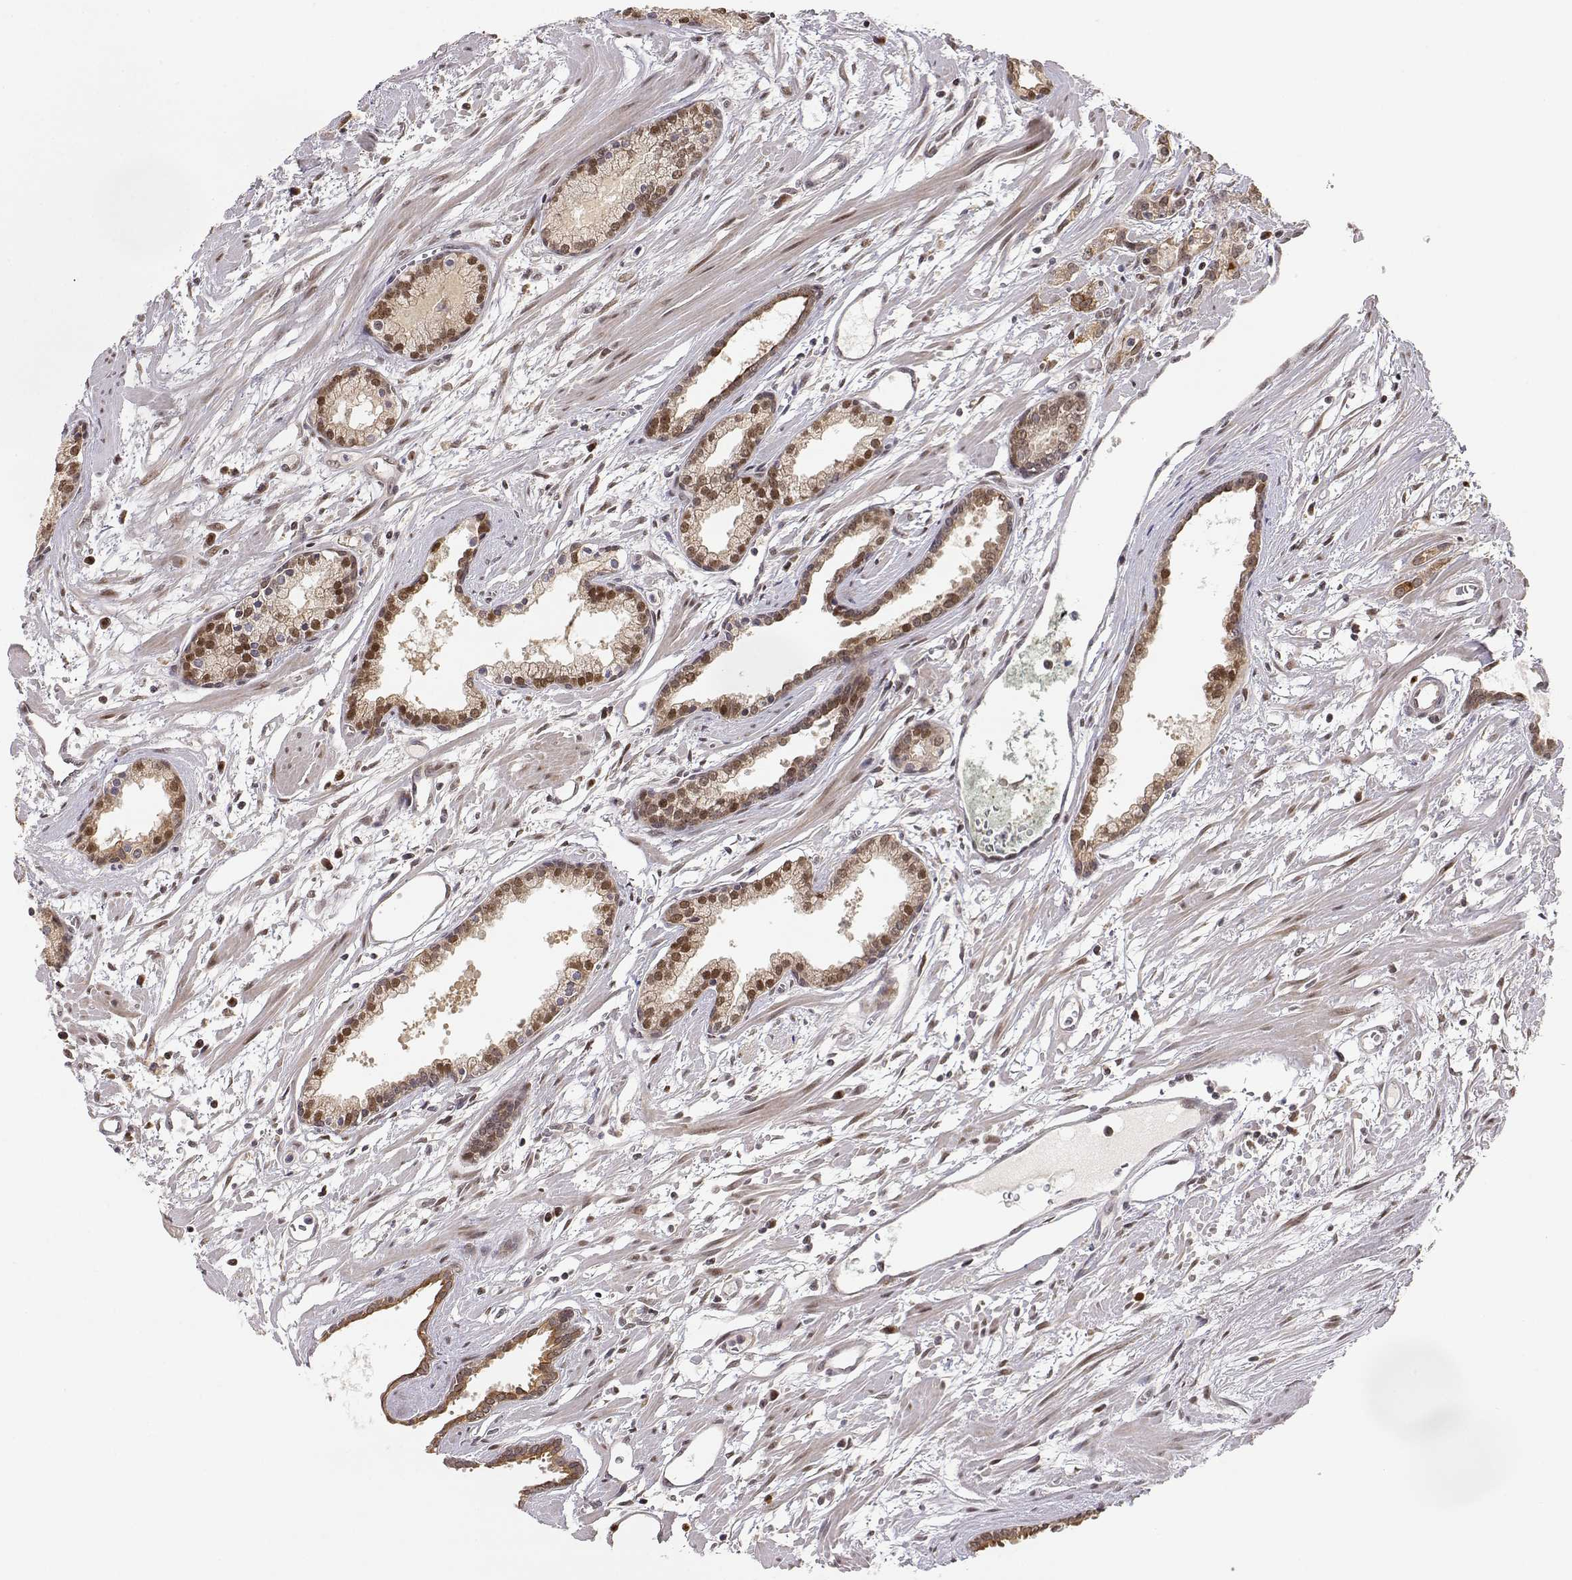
{"staining": {"intensity": "strong", "quantity": "25%-75%", "location": "nuclear"}, "tissue": "prostate cancer", "cell_type": "Tumor cells", "image_type": "cancer", "snomed": [{"axis": "morphology", "description": "Adenocarcinoma, High grade"}, {"axis": "topography", "description": "Prostate"}], "caption": "Immunohistochemistry (IHC) staining of prostate cancer, which displays high levels of strong nuclear staining in about 25%-75% of tumor cells indicating strong nuclear protein expression. The staining was performed using DAB (3,3'-diaminobenzidine) (brown) for protein detection and nuclei were counterstained in hematoxylin (blue).", "gene": "BRCA1", "patient": {"sex": "male", "age": 68}}